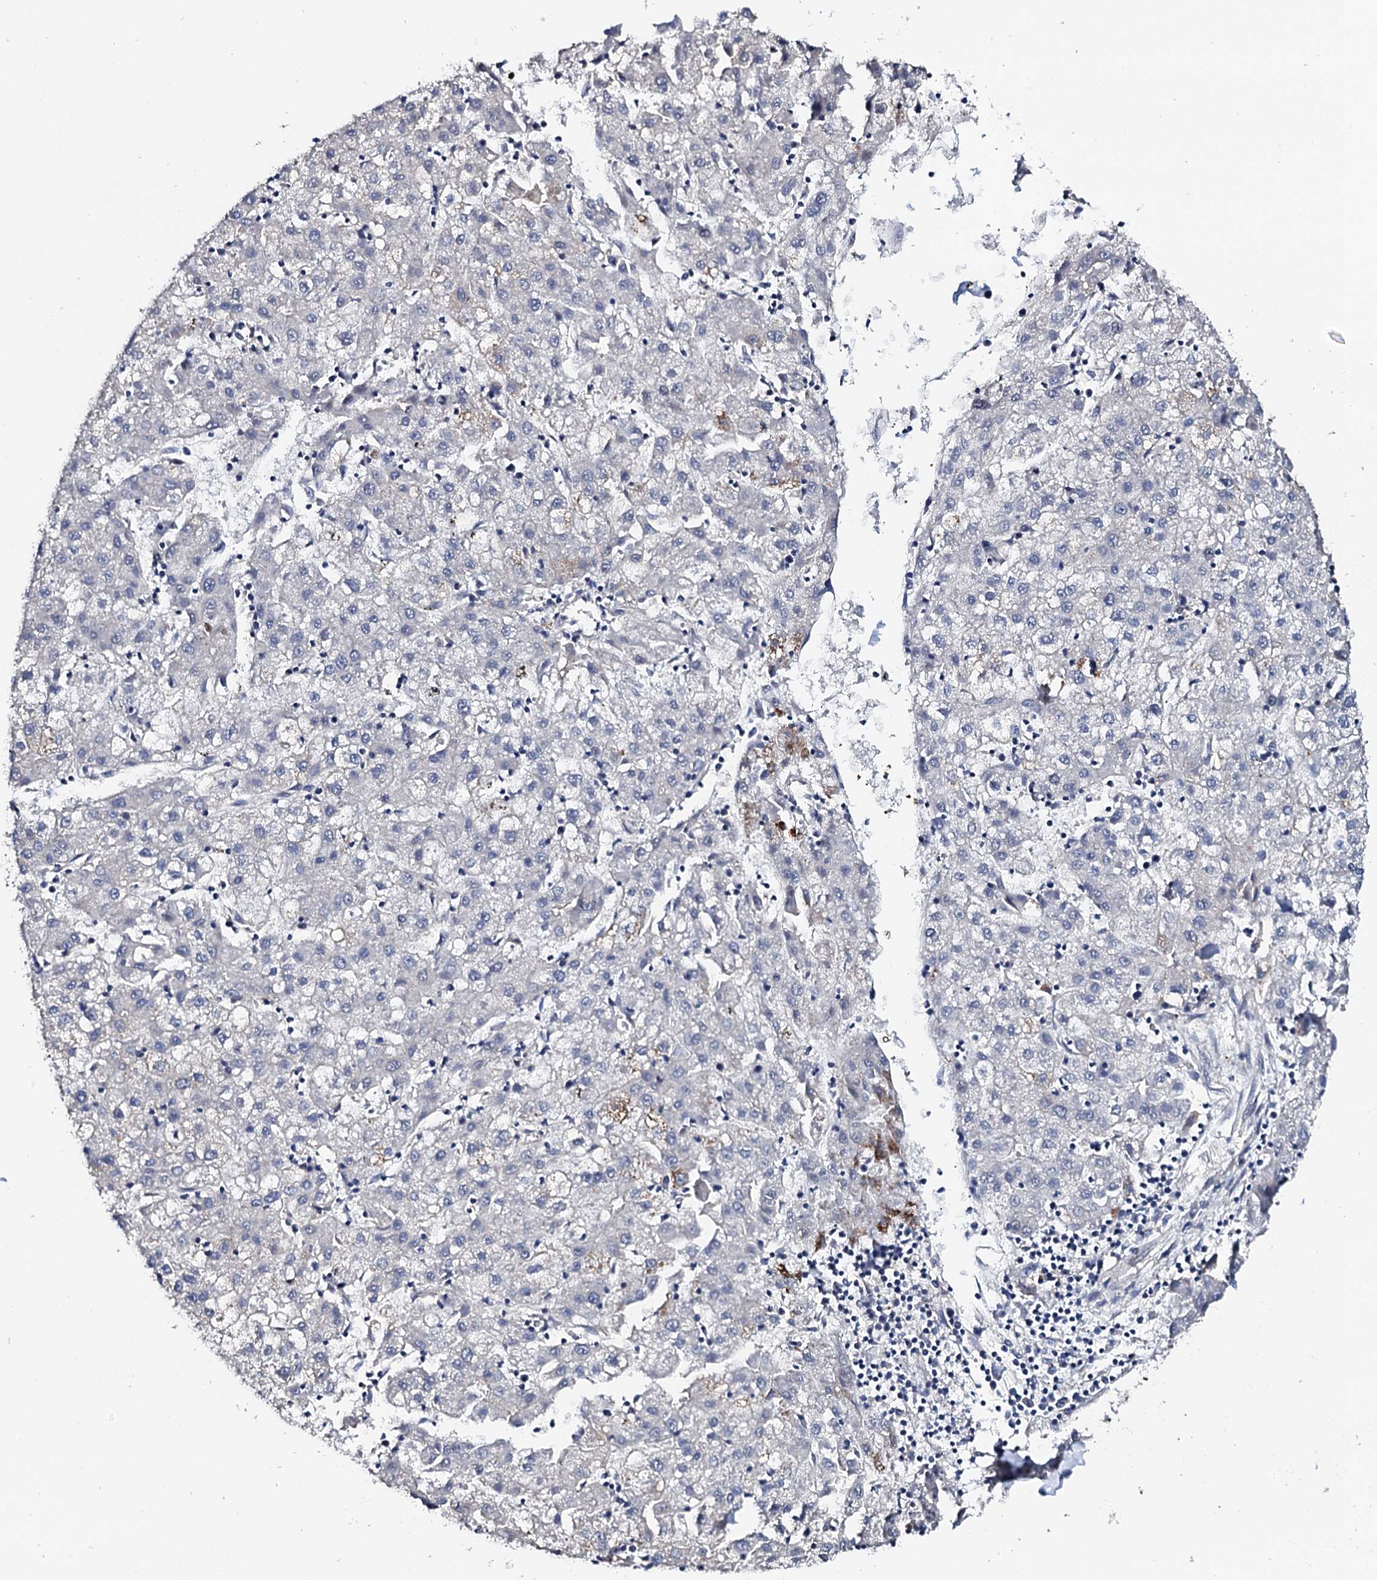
{"staining": {"intensity": "negative", "quantity": "none", "location": "none"}, "tissue": "liver cancer", "cell_type": "Tumor cells", "image_type": "cancer", "snomed": [{"axis": "morphology", "description": "Carcinoma, Hepatocellular, NOS"}, {"axis": "topography", "description": "Liver"}], "caption": "A high-resolution micrograph shows immunohistochemistry (IHC) staining of liver hepatocellular carcinoma, which demonstrates no significant staining in tumor cells.", "gene": "KLHL32", "patient": {"sex": "male", "age": 72}}